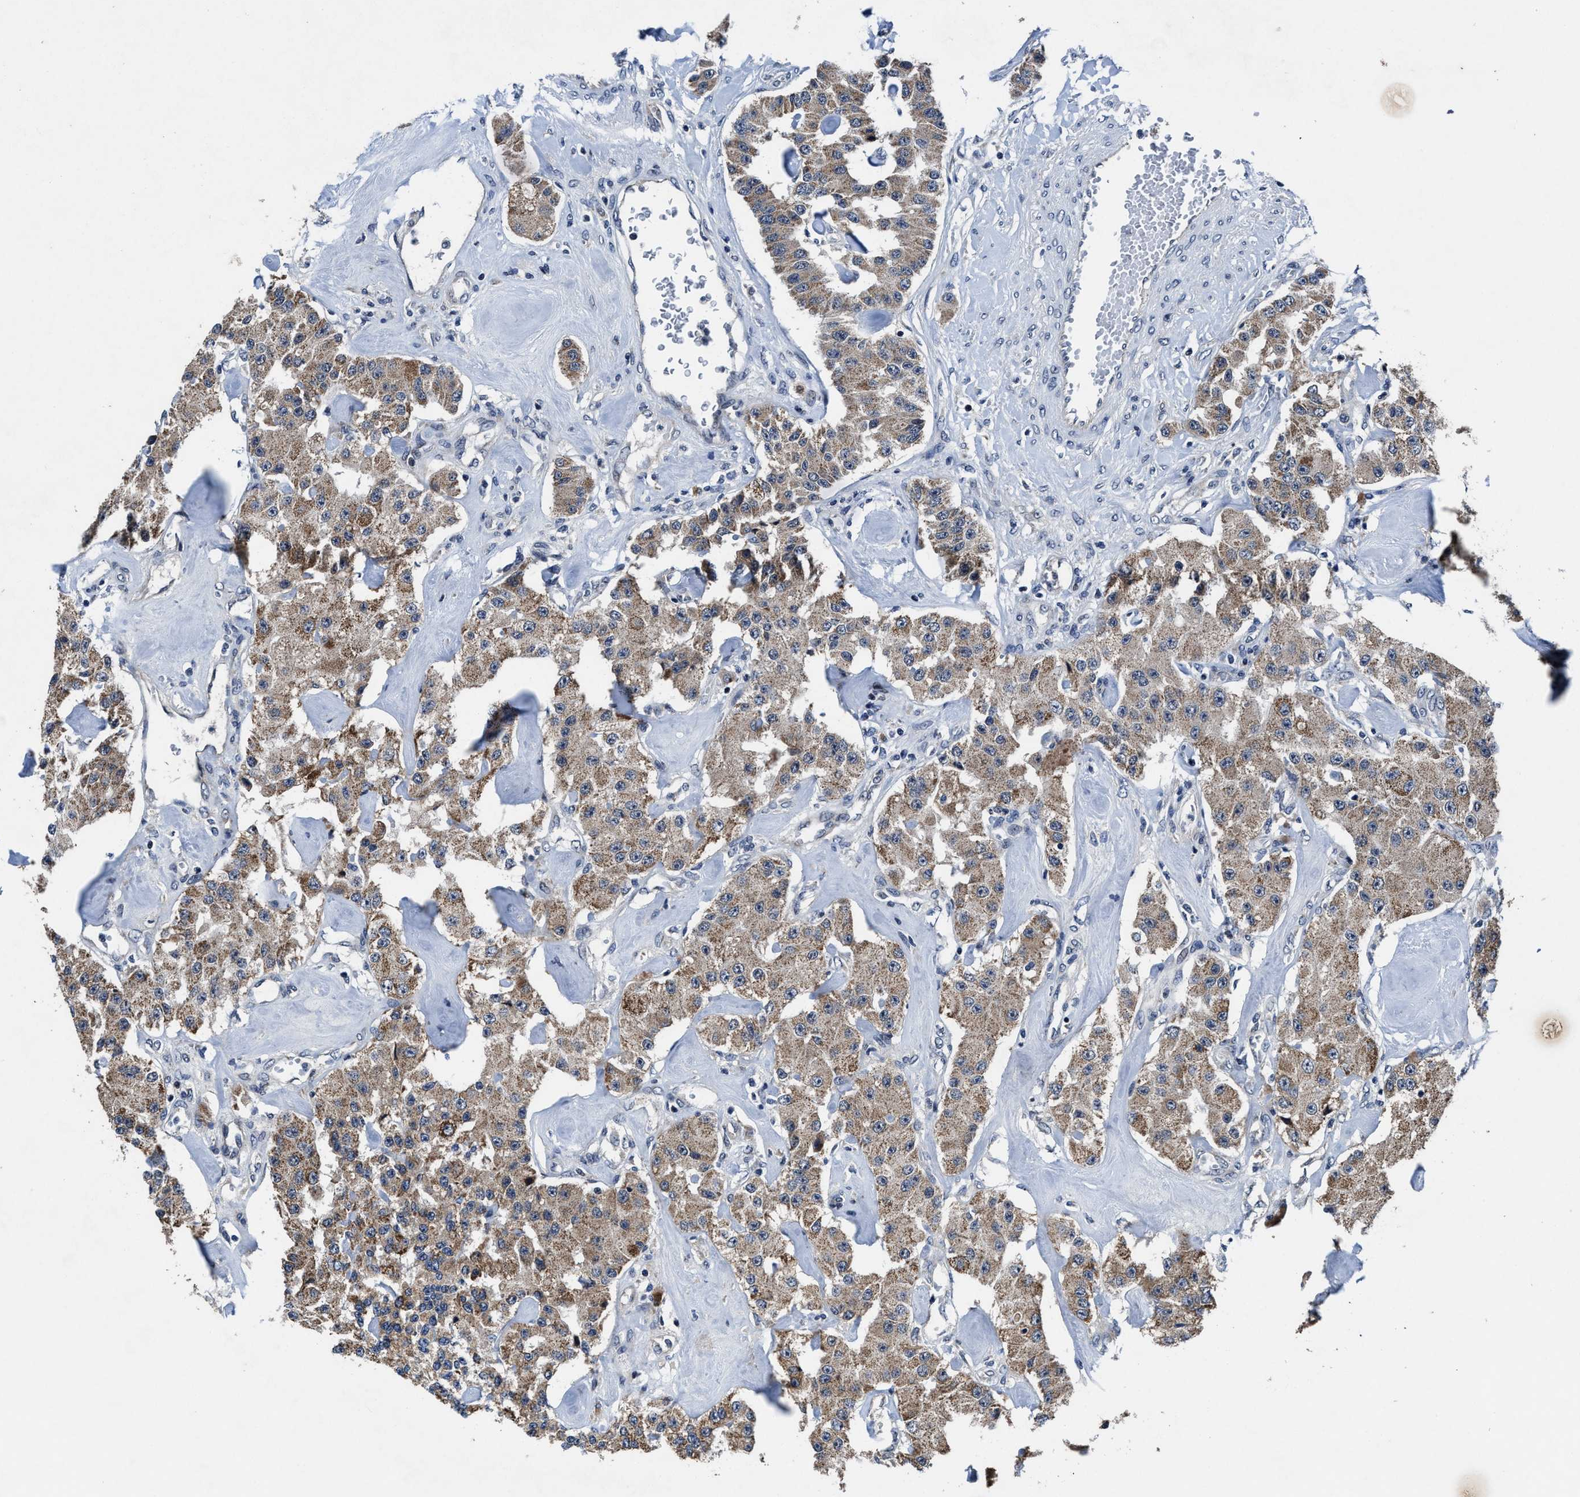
{"staining": {"intensity": "weak", "quantity": ">75%", "location": "cytoplasmic/membranous"}, "tissue": "carcinoid", "cell_type": "Tumor cells", "image_type": "cancer", "snomed": [{"axis": "morphology", "description": "Carcinoid, malignant, NOS"}, {"axis": "topography", "description": "Pancreas"}], "caption": "Protein expression analysis of human malignant carcinoid reveals weak cytoplasmic/membranous positivity in about >75% of tumor cells. The staining was performed using DAB to visualize the protein expression in brown, while the nuclei were stained in blue with hematoxylin (Magnification: 20x).", "gene": "TMEM53", "patient": {"sex": "male", "age": 41}}